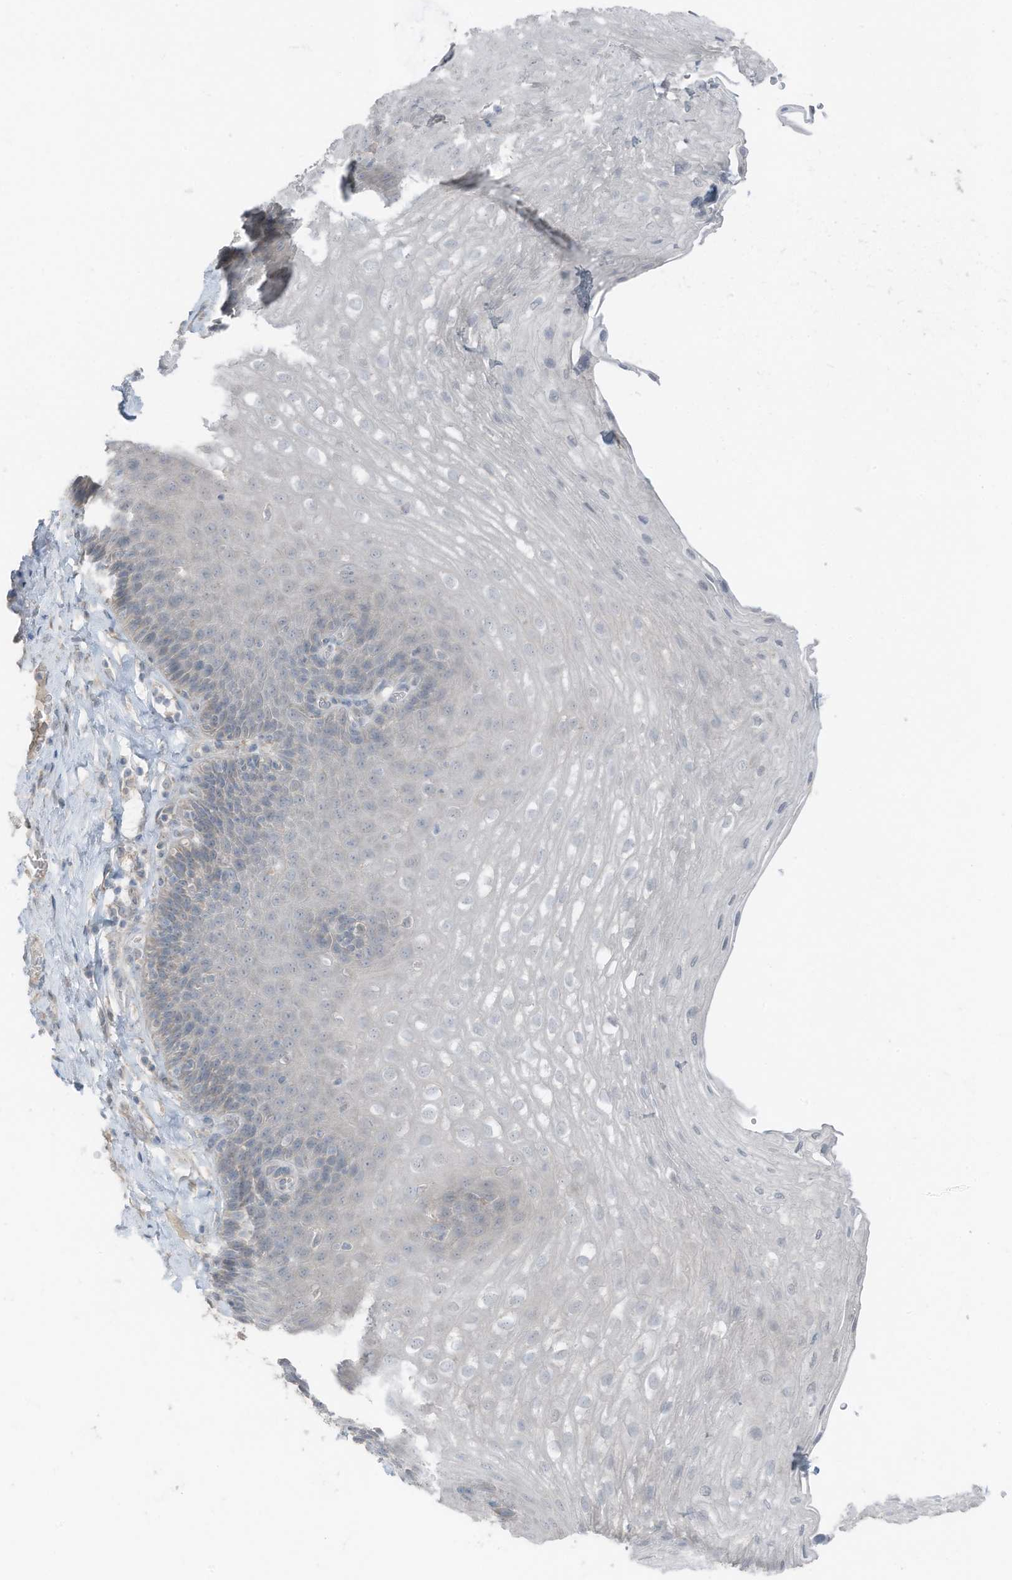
{"staining": {"intensity": "negative", "quantity": "none", "location": "none"}, "tissue": "esophagus", "cell_type": "Squamous epithelial cells", "image_type": "normal", "snomed": [{"axis": "morphology", "description": "Normal tissue, NOS"}, {"axis": "topography", "description": "Esophagus"}], "caption": "This is a photomicrograph of immunohistochemistry staining of normal esophagus, which shows no staining in squamous epithelial cells.", "gene": "ARHGEF33", "patient": {"sex": "female", "age": 66}}